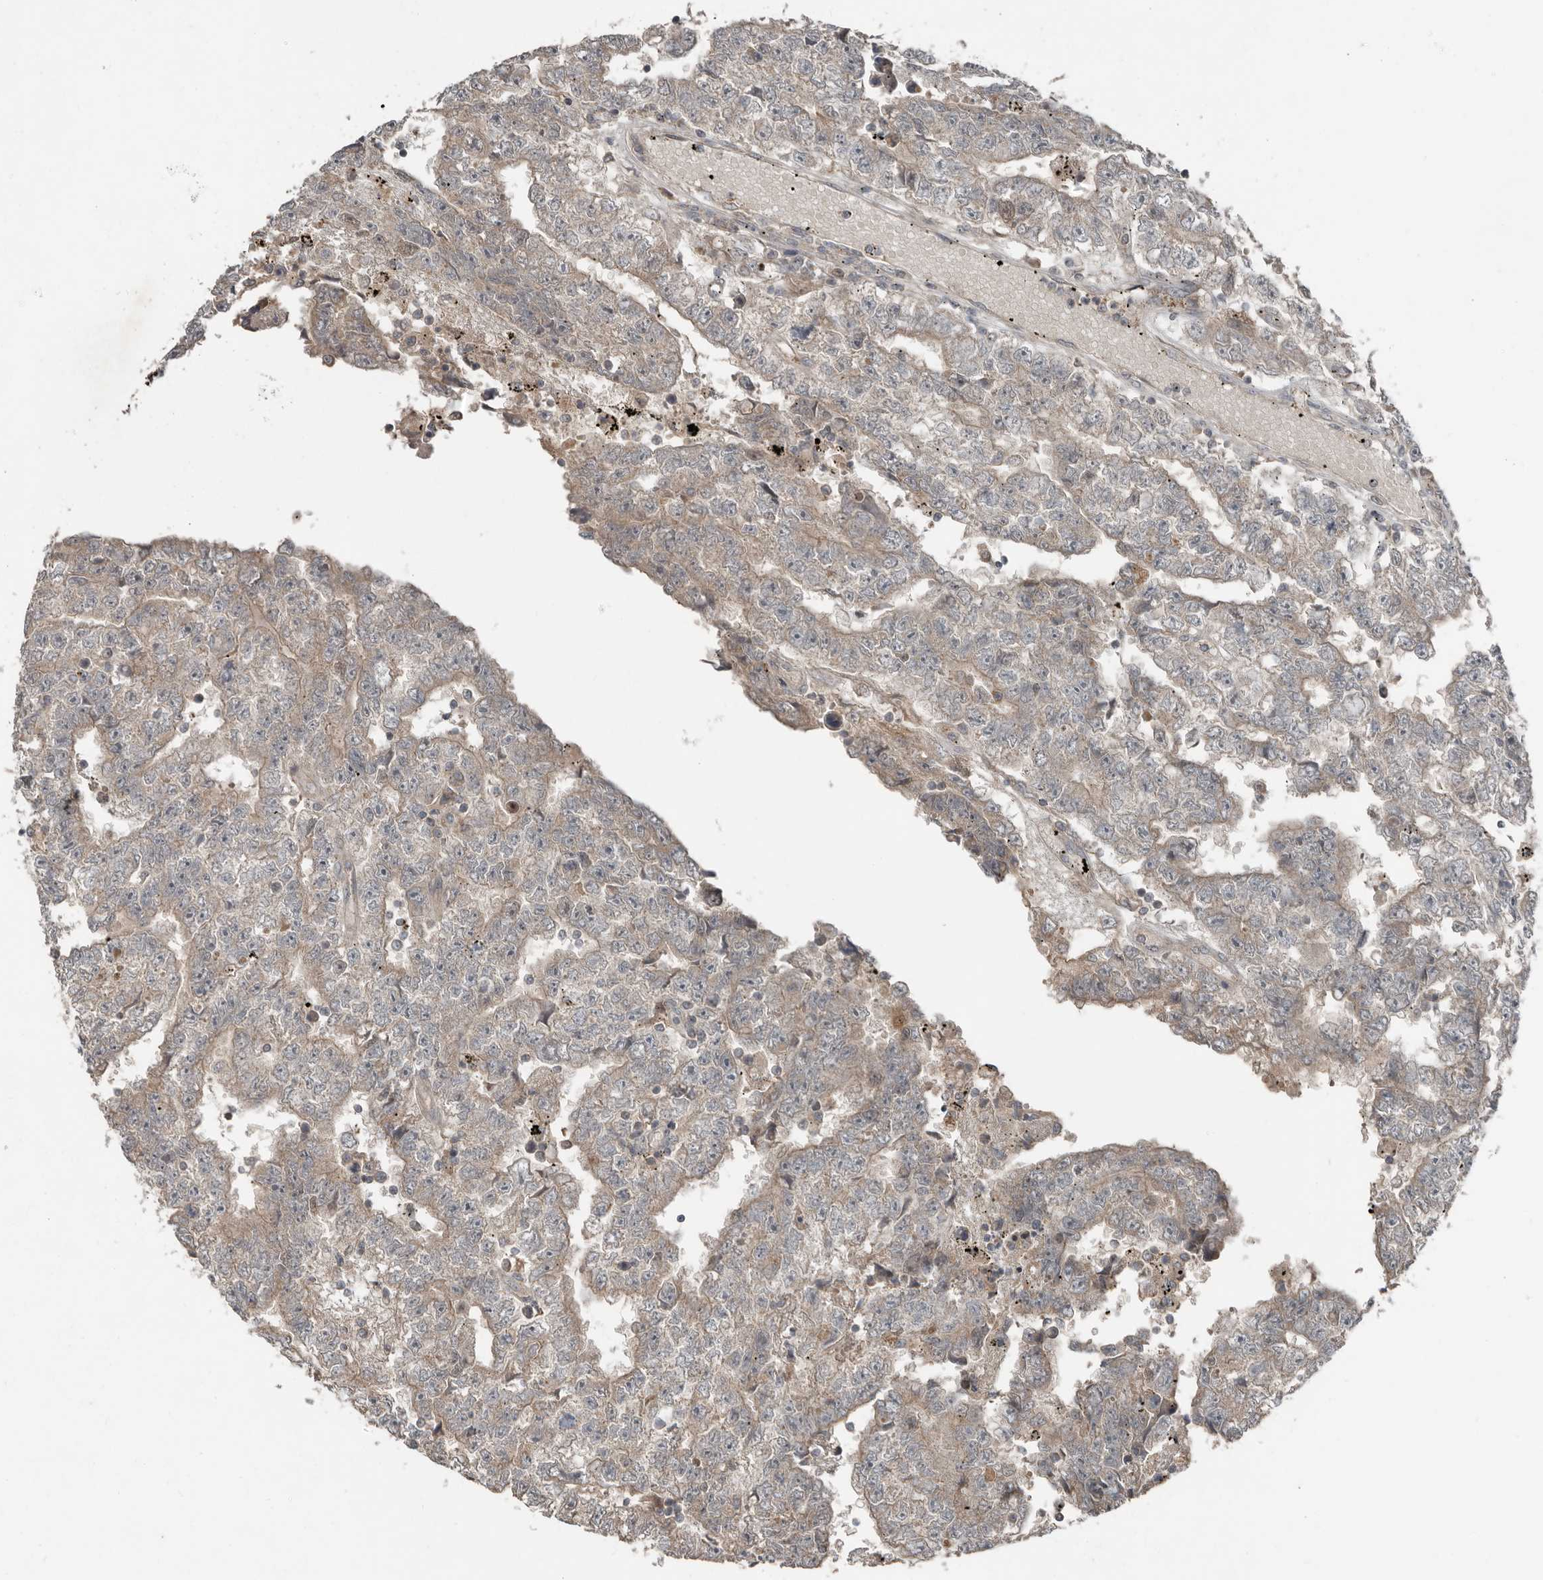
{"staining": {"intensity": "weak", "quantity": ">75%", "location": "cytoplasmic/membranous"}, "tissue": "testis cancer", "cell_type": "Tumor cells", "image_type": "cancer", "snomed": [{"axis": "morphology", "description": "Carcinoma, Embryonal, NOS"}, {"axis": "topography", "description": "Testis"}], "caption": "Testis embryonal carcinoma stained with immunohistochemistry (IHC) demonstrates weak cytoplasmic/membranous staining in approximately >75% of tumor cells.", "gene": "SLC6A7", "patient": {"sex": "male", "age": 25}}